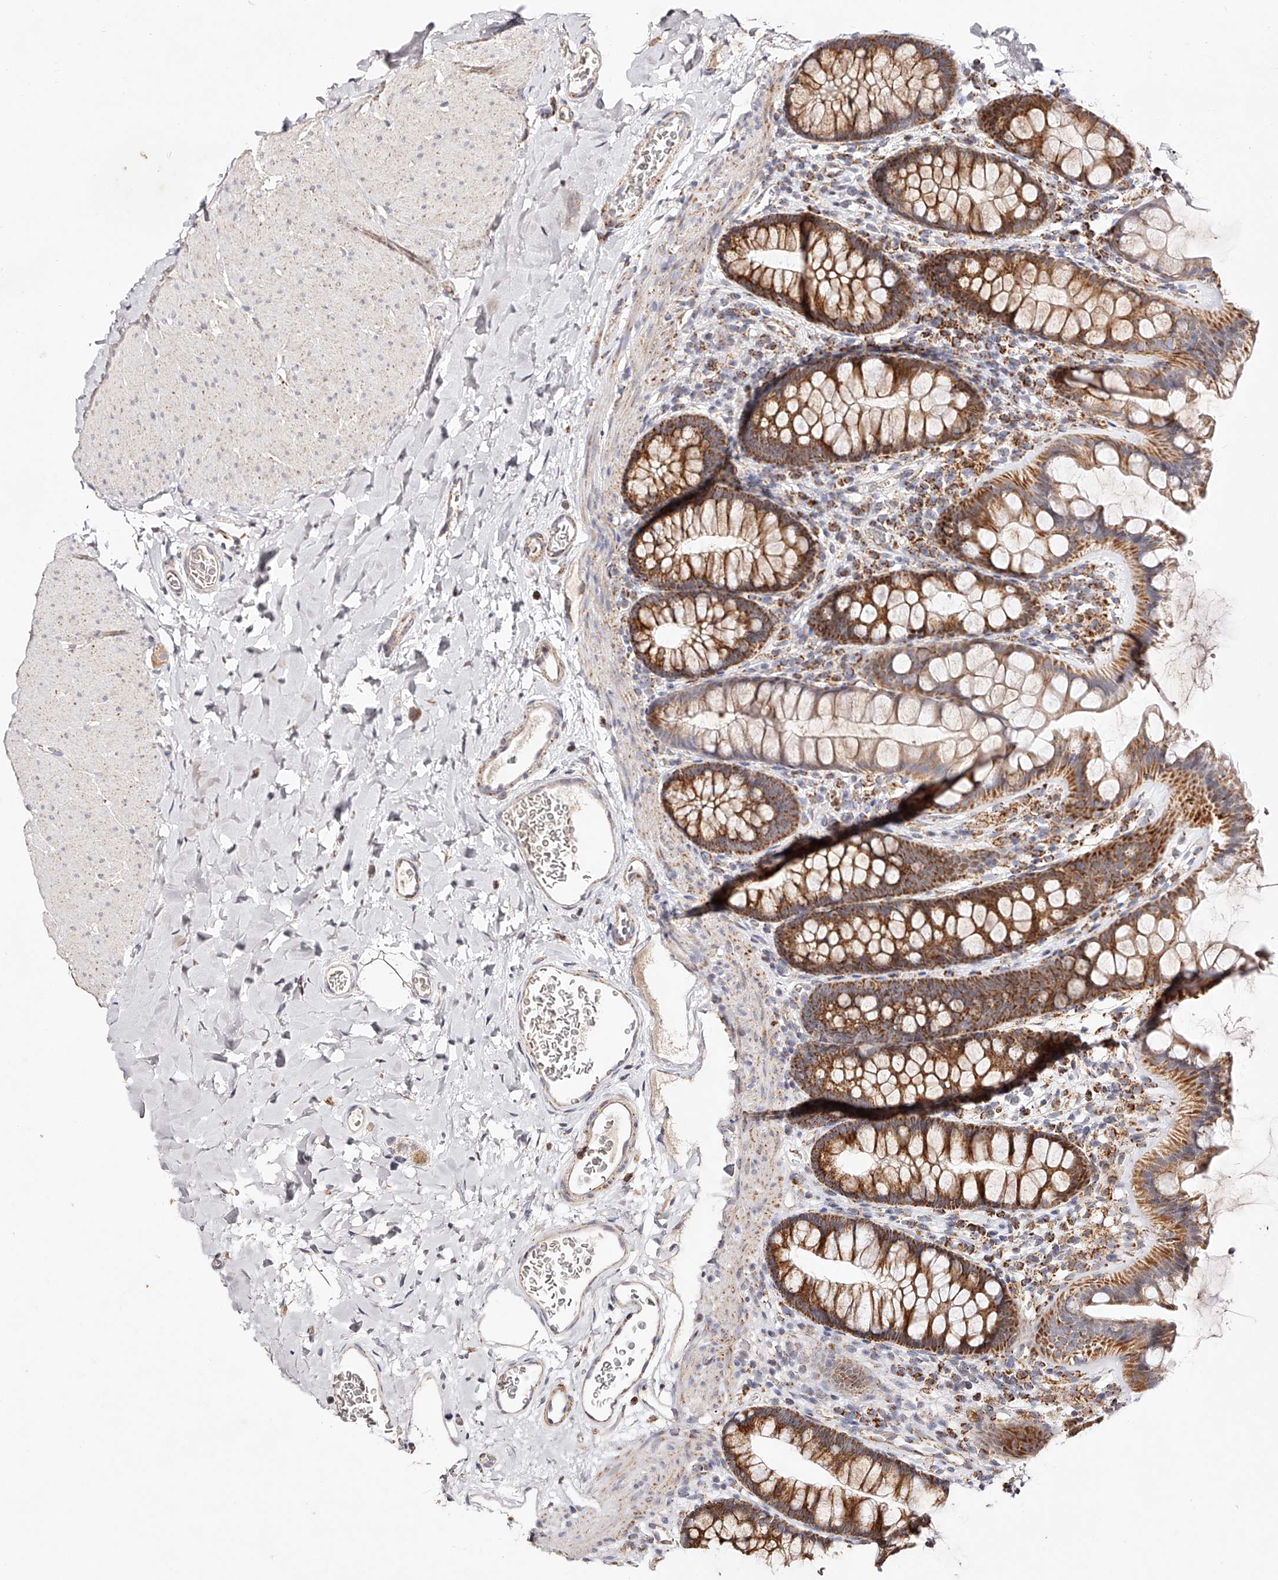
{"staining": {"intensity": "weak", "quantity": ">75%", "location": "cytoplasmic/membranous"}, "tissue": "colon", "cell_type": "Endothelial cells", "image_type": "normal", "snomed": [{"axis": "morphology", "description": "Normal tissue, NOS"}, {"axis": "topography", "description": "Colon"}], "caption": "Immunohistochemistry of normal colon demonstrates low levels of weak cytoplasmic/membranous positivity in about >75% of endothelial cells.", "gene": "NDUFV3", "patient": {"sex": "female", "age": 62}}